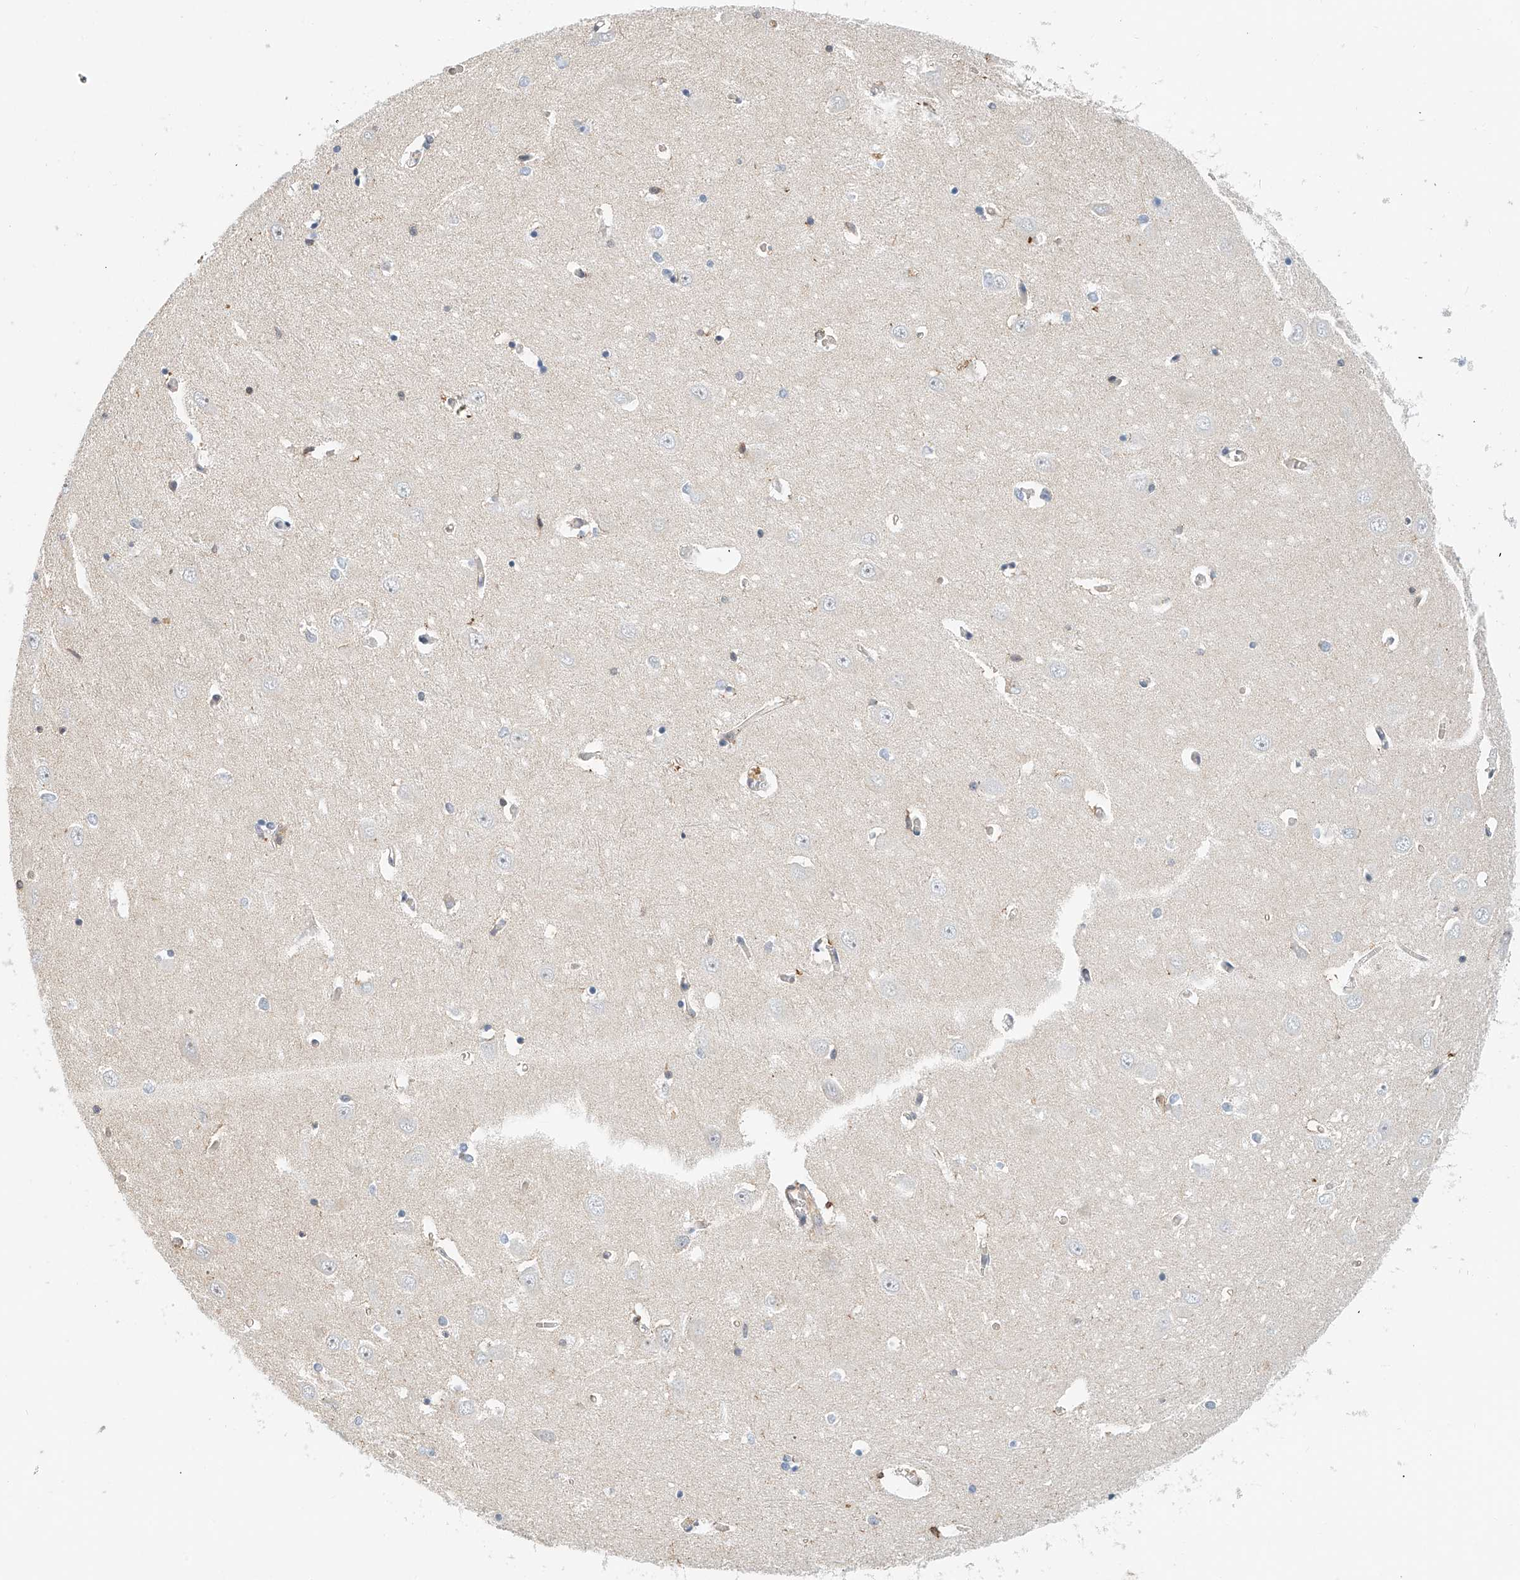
{"staining": {"intensity": "moderate", "quantity": "<25%", "location": "cytoplasmic/membranous"}, "tissue": "hippocampus", "cell_type": "Glial cells", "image_type": "normal", "snomed": [{"axis": "morphology", "description": "Normal tissue, NOS"}, {"axis": "topography", "description": "Hippocampus"}], "caption": "Hippocampus stained with IHC displays moderate cytoplasmic/membranous positivity in approximately <25% of glial cells.", "gene": "MICAL1", "patient": {"sex": "male", "age": 70}}